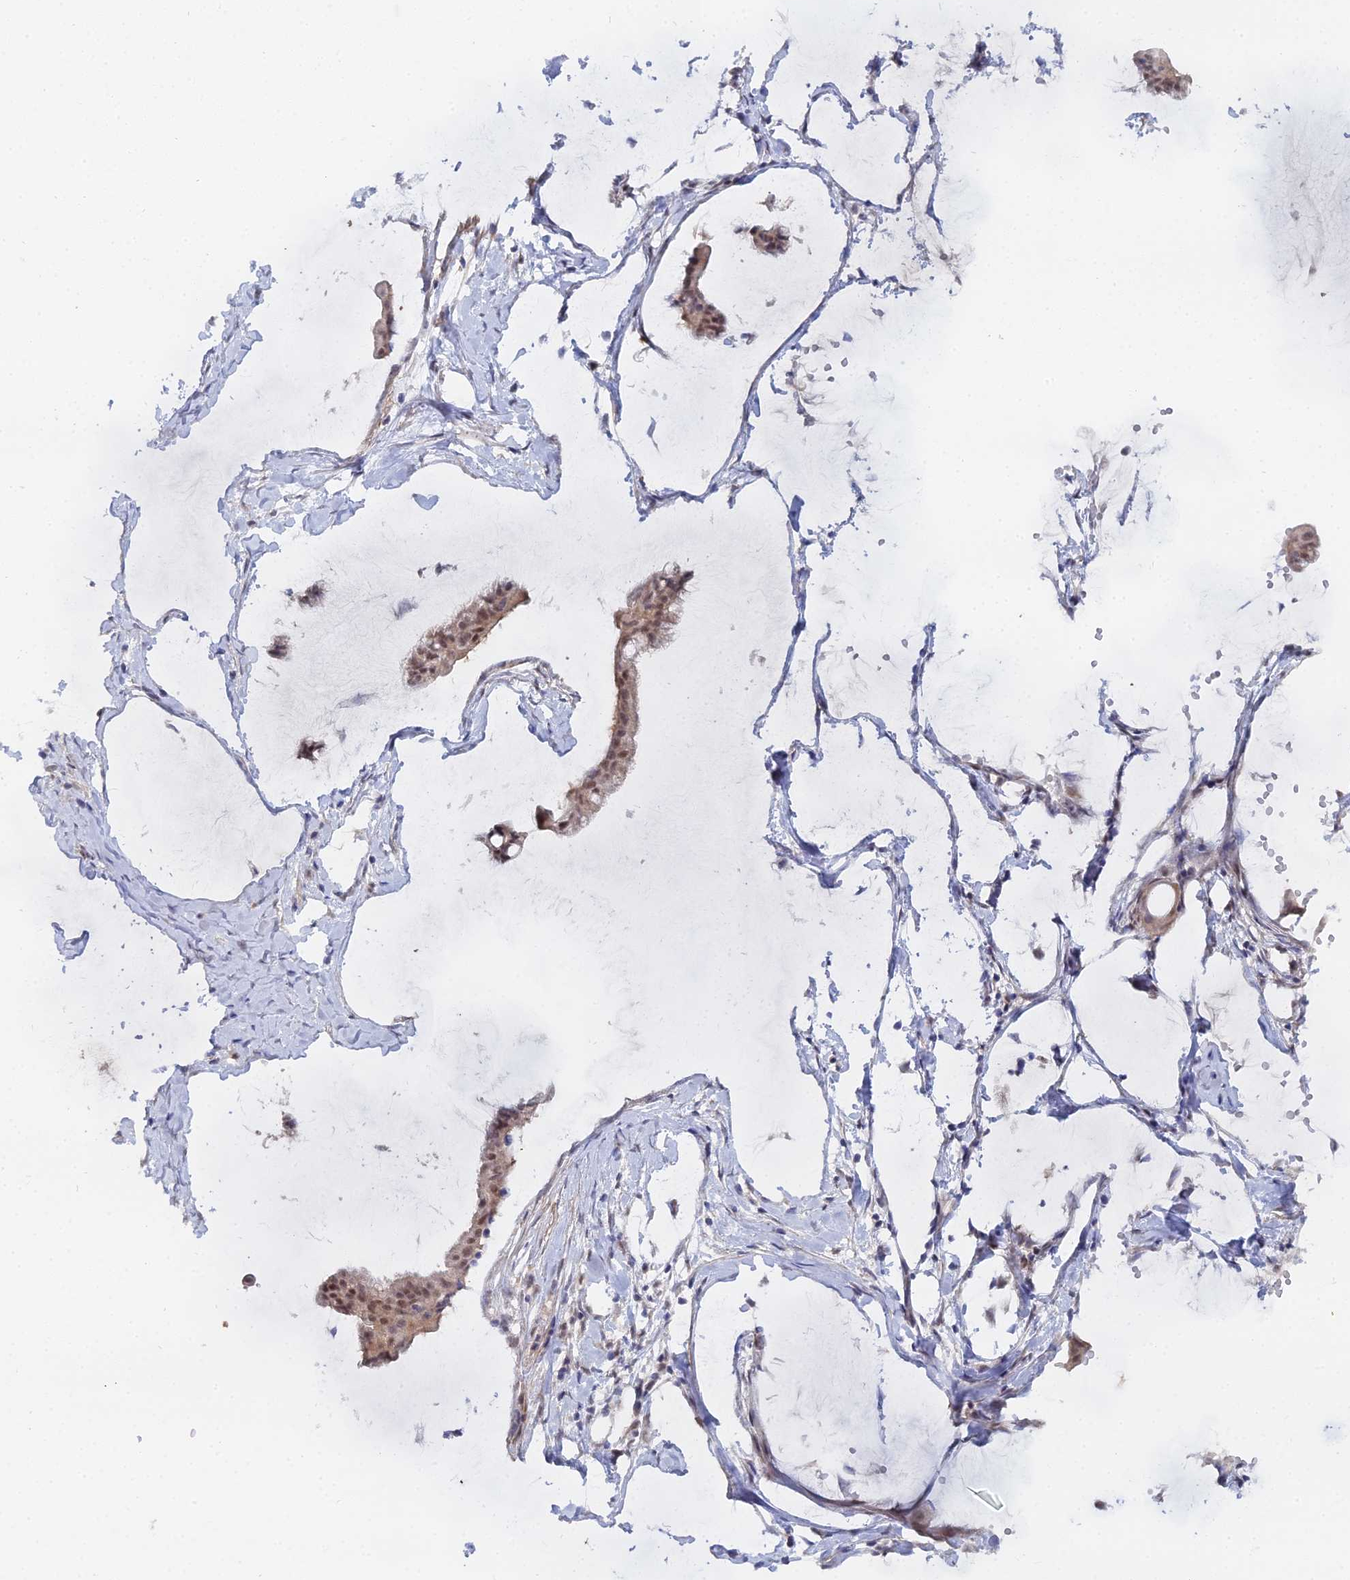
{"staining": {"intensity": "moderate", "quantity": ">75%", "location": "nuclear"}, "tissue": "ovarian cancer", "cell_type": "Tumor cells", "image_type": "cancer", "snomed": [{"axis": "morphology", "description": "Cystadenocarcinoma, mucinous, NOS"}, {"axis": "topography", "description": "Ovary"}], "caption": "There is medium levels of moderate nuclear positivity in tumor cells of ovarian cancer, as demonstrated by immunohistochemical staining (brown color).", "gene": "THAP4", "patient": {"sex": "female", "age": 73}}